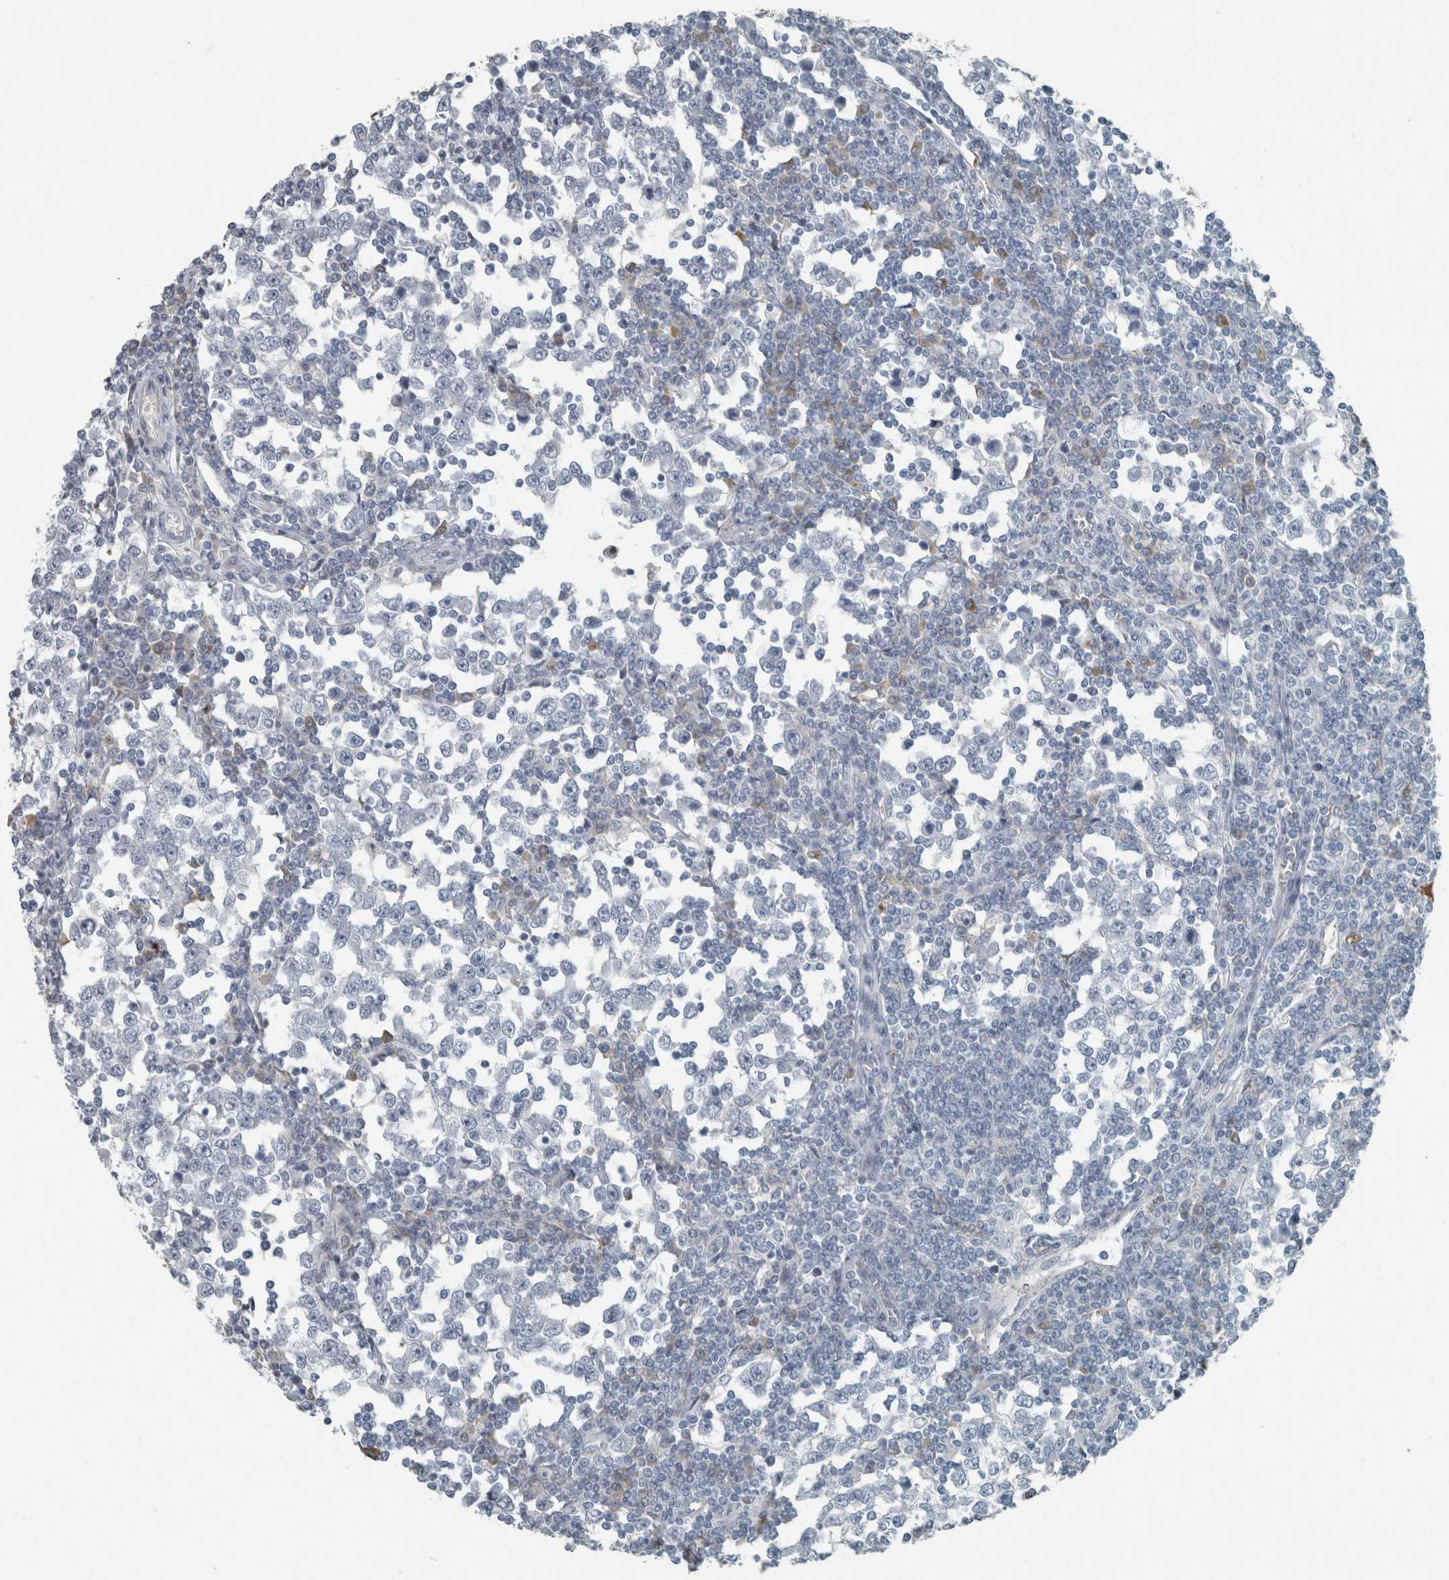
{"staining": {"intensity": "negative", "quantity": "none", "location": "none"}, "tissue": "testis cancer", "cell_type": "Tumor cells", "image_type": "cancer", "snomed": [{"axis": "morphology", "description": "Seminoma, NOS"}, {"axis": "topography", "description": "Testis"}], "caption": "IHC micrograph of neoplastic tissue: testis seminoma stained with DAB (3,3'-diaminobenzidine) shows no significant protein positivity in tumor cells.", "gene": "CHL1", "patient": {"sex": "male", "age": 65}}